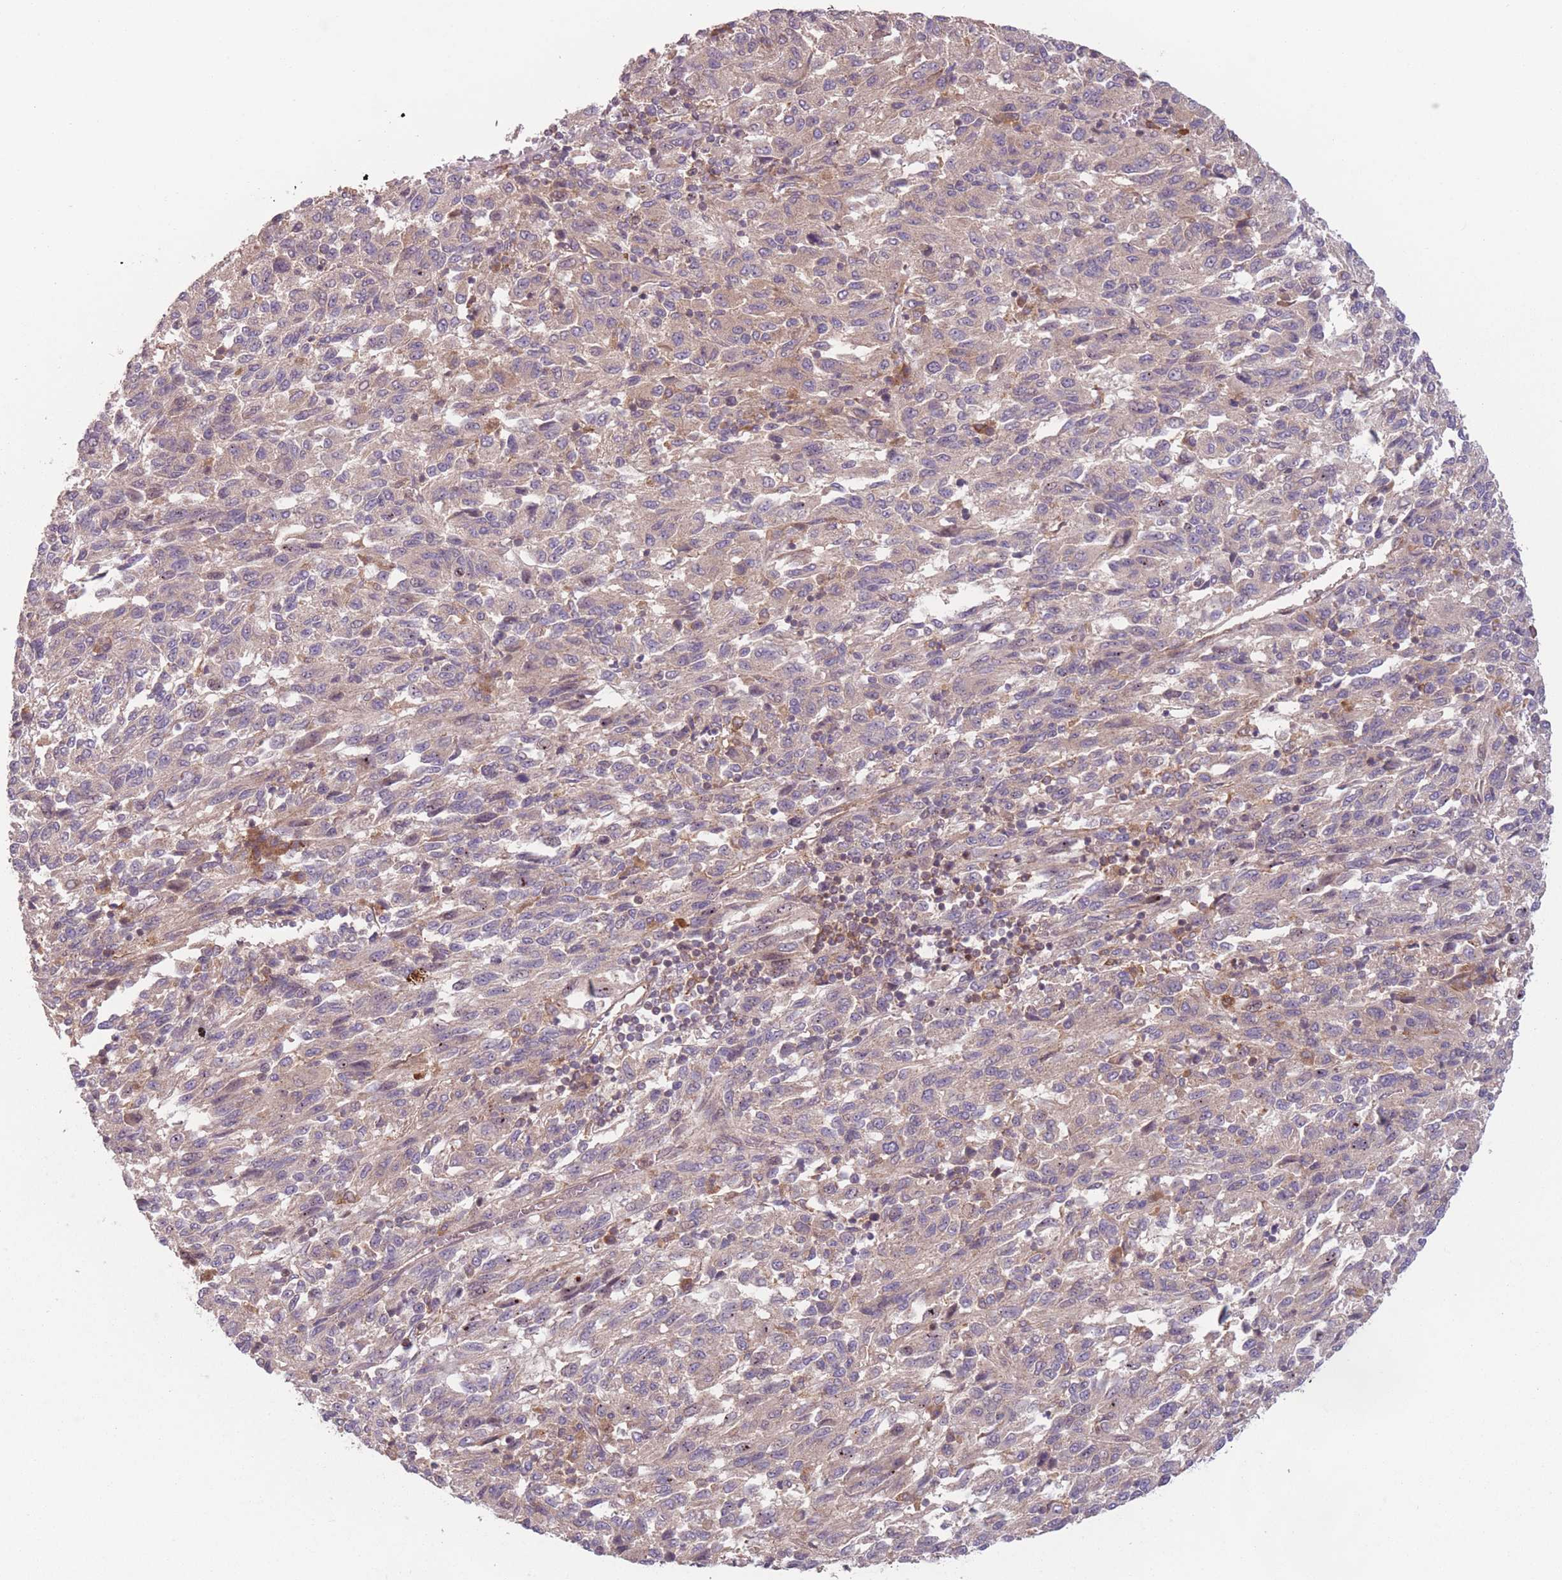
{"staining": {"intensity": "negative", "quantity": "none", "location": "none"}, "tissue": "melanoma", "cell_type": "Tumor cells", "image_type": "cancer", "snomed": [{"axis": "morphology", "description": "Malignant melanoma, Metastatic site"}, {"axis": "topography", "description": "Lung"}], "caption": "This is an immunohistochemistry (IHC) image of malignant melanoma (metastatic site). There is no positivity in tumor cells.", "gene": "WASHC2A", "patient": {"sex": "male", "age": 64}}